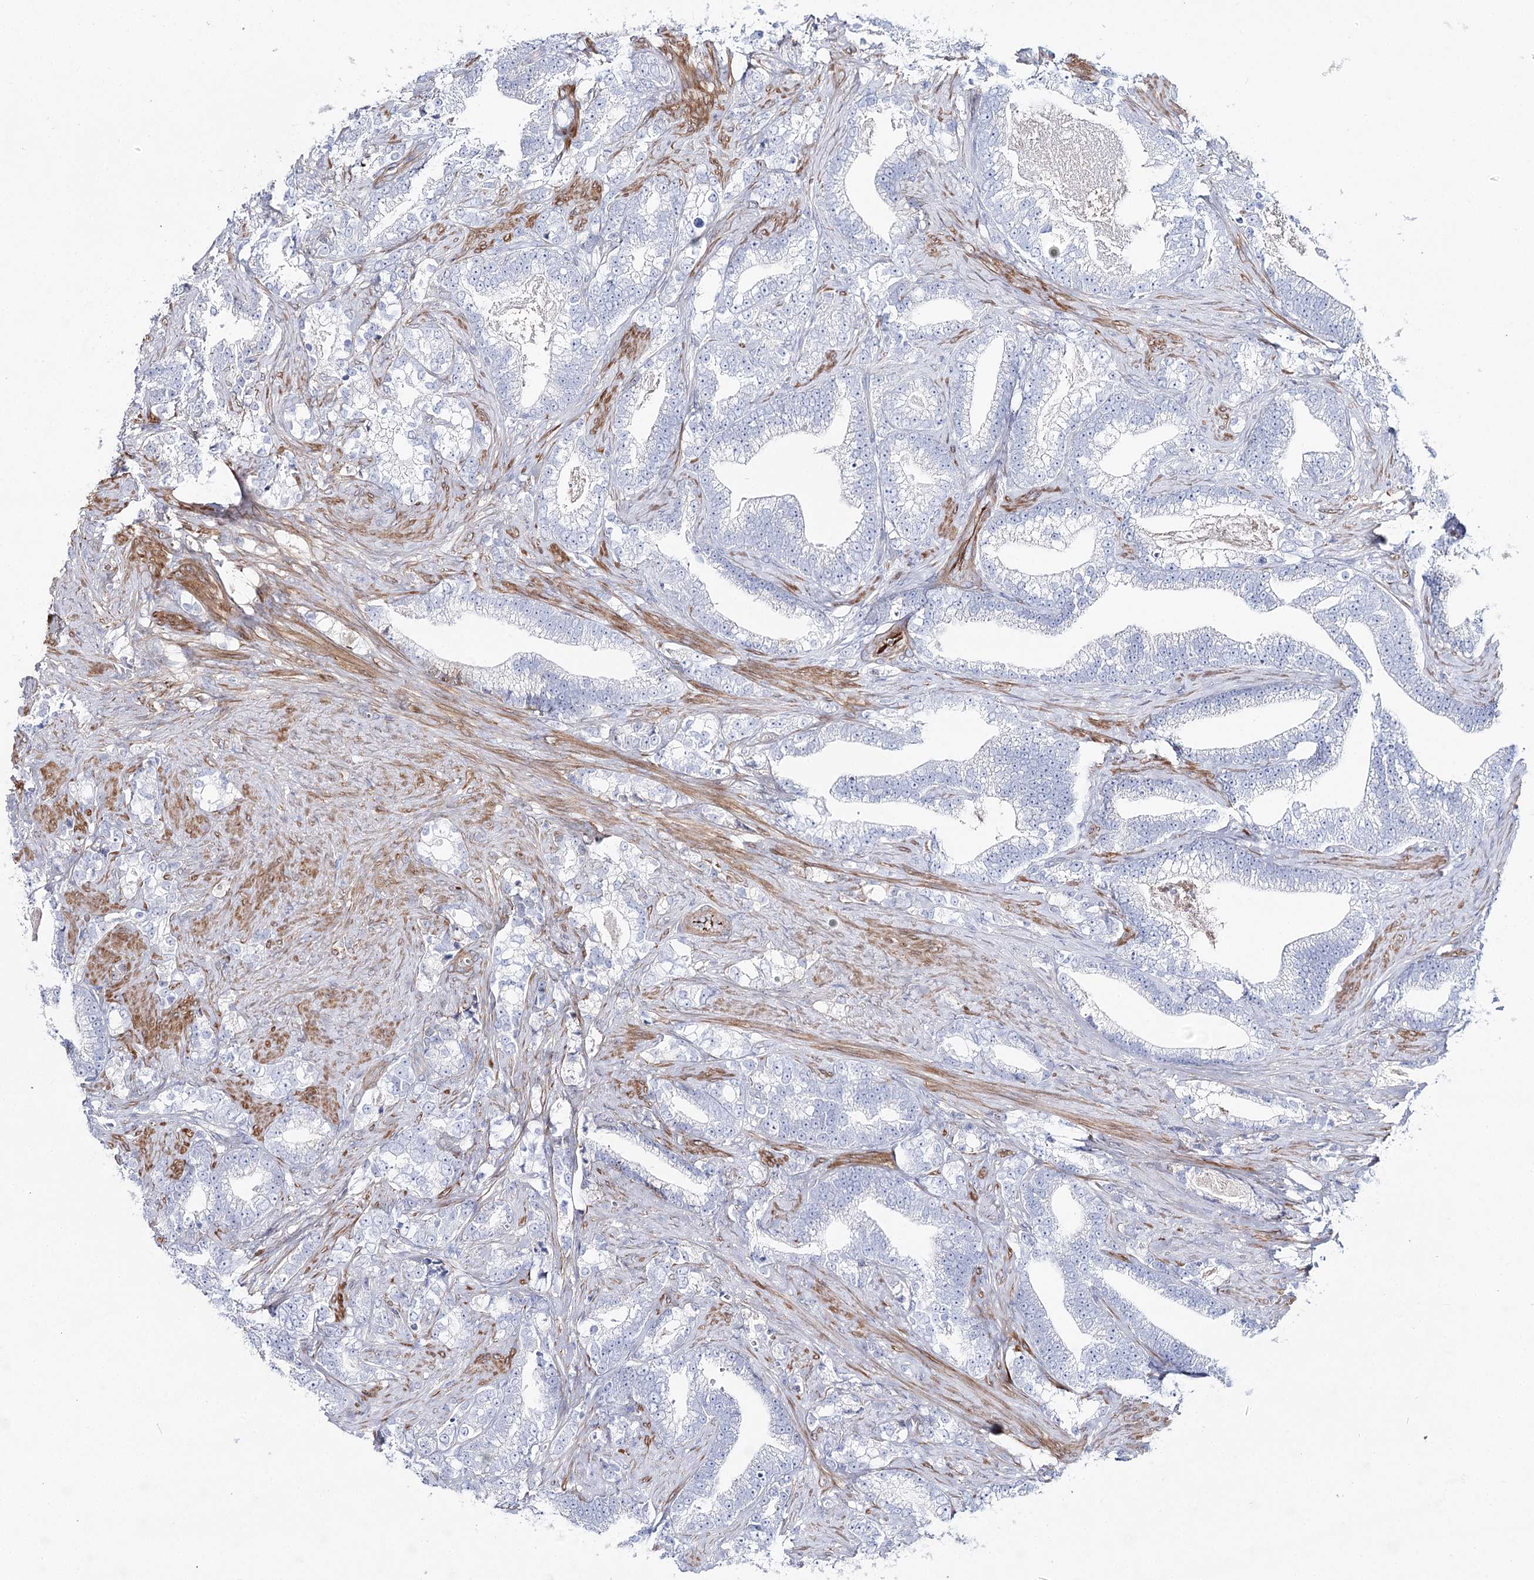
{"staining": {"intensity": "negative", "quantity": "none", "location": "none"}, "tissue": "prostate cancer", "cell_type": "Tumor cells", "image_type": "cancer", "snomed": [{"axis": "morphology", "description": "Adenocarcinoma, High grade"}, {"axis": "topography", "description": "Prostate and seminal vesicle, NOS"}], "caption": "This is a micrograph of immunohistochemistry (IHC) staining of prostate cancer (high-grade adenocarcinoma), which shows no positivity in tumor cells.", "gene": "ANKRD23", "patient": {"sex": "male", "age": 67}}